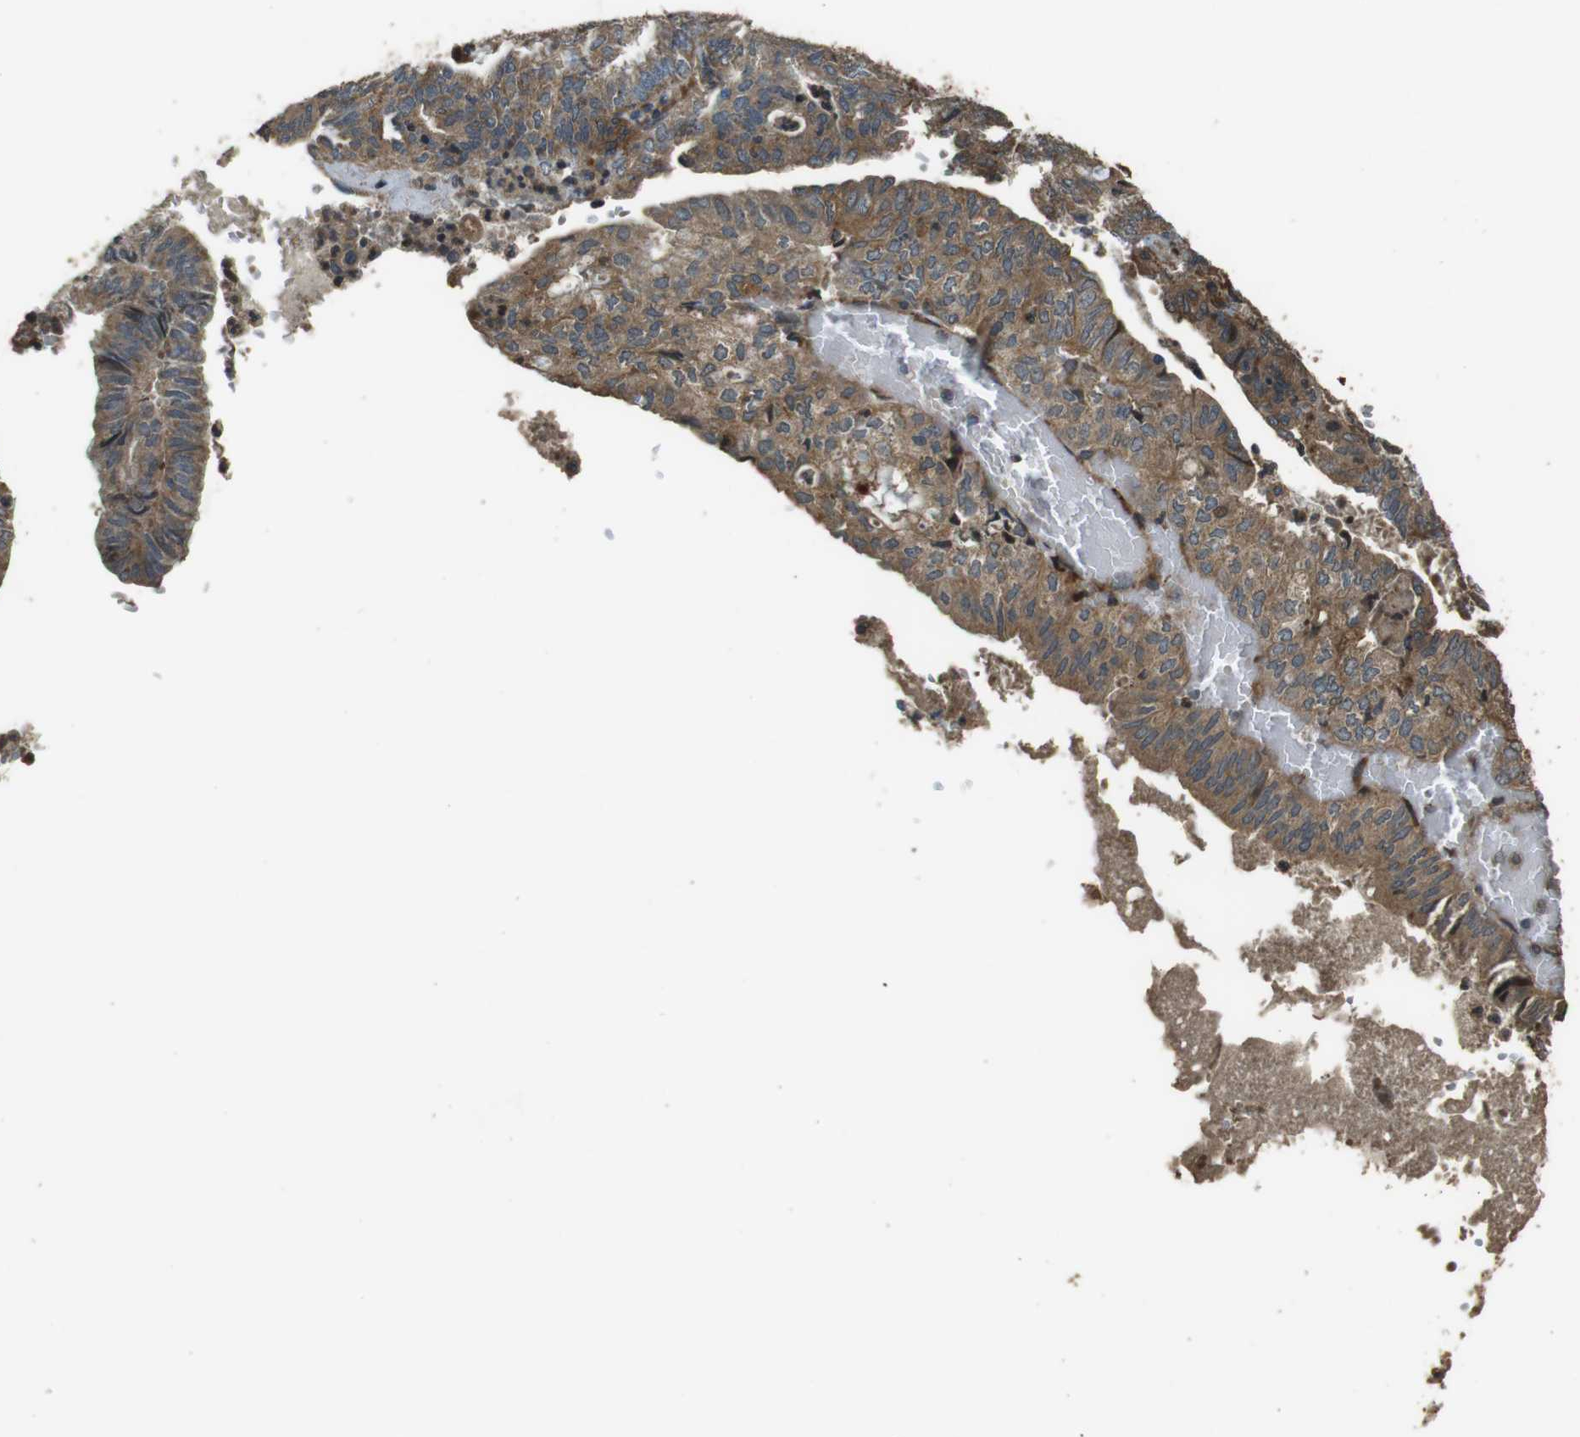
{"staining": {"intensity": "moderate", "quantity": ">75%", "location": "cytoplasmic/membranous"}, "tissue": "endometrial cancer", "cell_type": "Tumor cells", "image_type": "cancer", "snomed": [{"axis": "morphology", "description": "Adenocarcinoma, NOS"}, {"axis": "topography", "description": "Uterus"}], "caption": "Endometrial cancer tissue exhibits moderate cytoplasmic/membranous expression in approximately >75% of tumor cells, visualized by immunohistochemistry. (DAB IHC with brightfield microscopy, high magnification).", "gene": "MSRB3", "patient": {"sex": "female", "age": 60}}